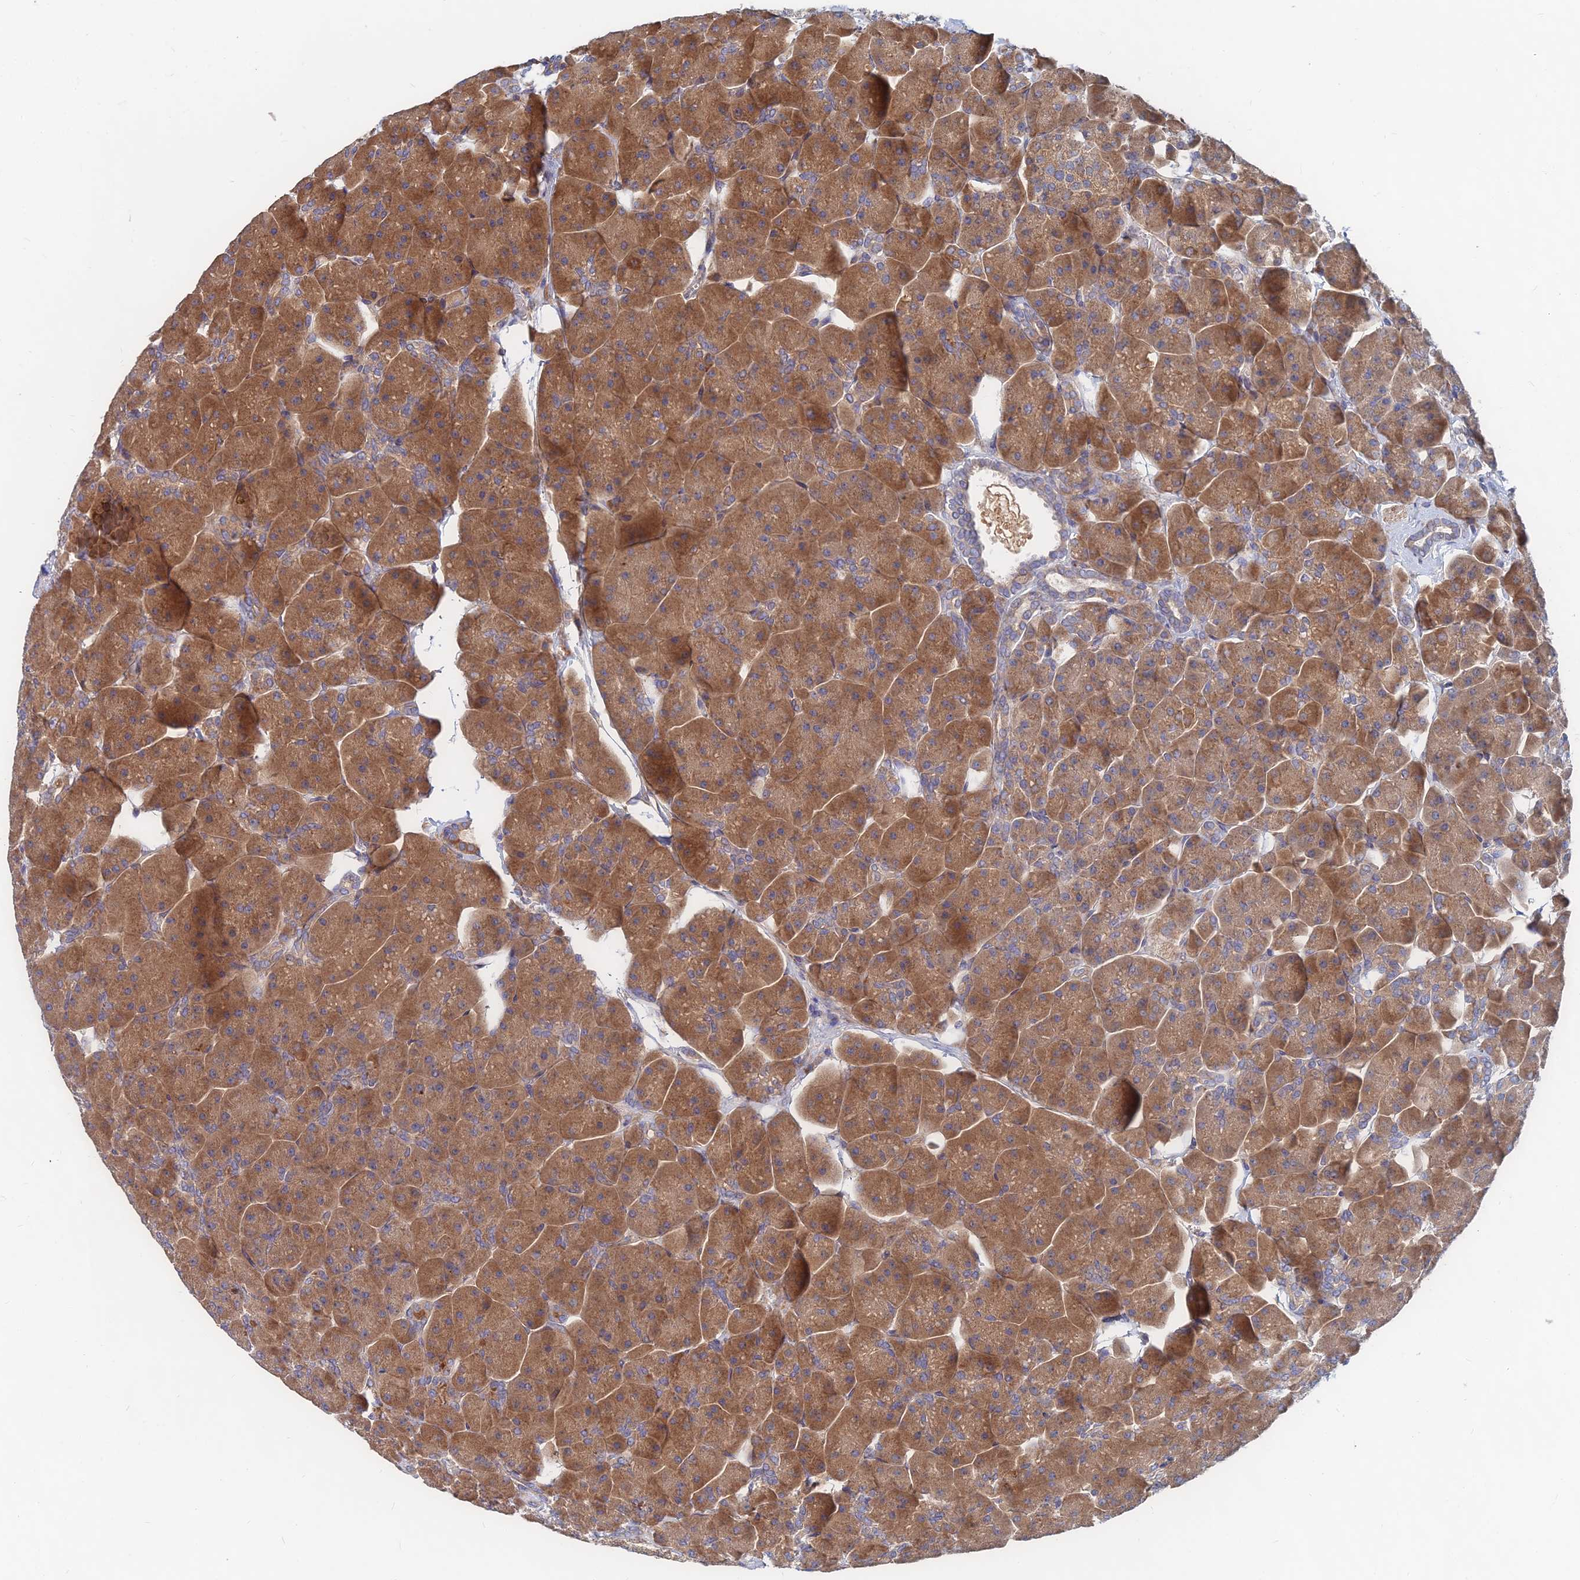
{"staining": {"intensity": "moderate", "quantity": ">75%", "location": "cytoplasmic/membranous"}, "tissue": "pancreas", "cell_type": "Exocrine glandular cells", "image_type": "normal", "snomed": [{"axis": "morphology", "description": "Normal tissue, NOS"}, {"axis": "topography", "description": "Pancreas"}], "caption": "Protein expression analysis of normal pancreas exhibits moderate cytoplasmic/membranous staining in about >75% of exocrine glandular cells.", "gene": "CCZ1B", "patient": {"sex": "male", "age": 66}}